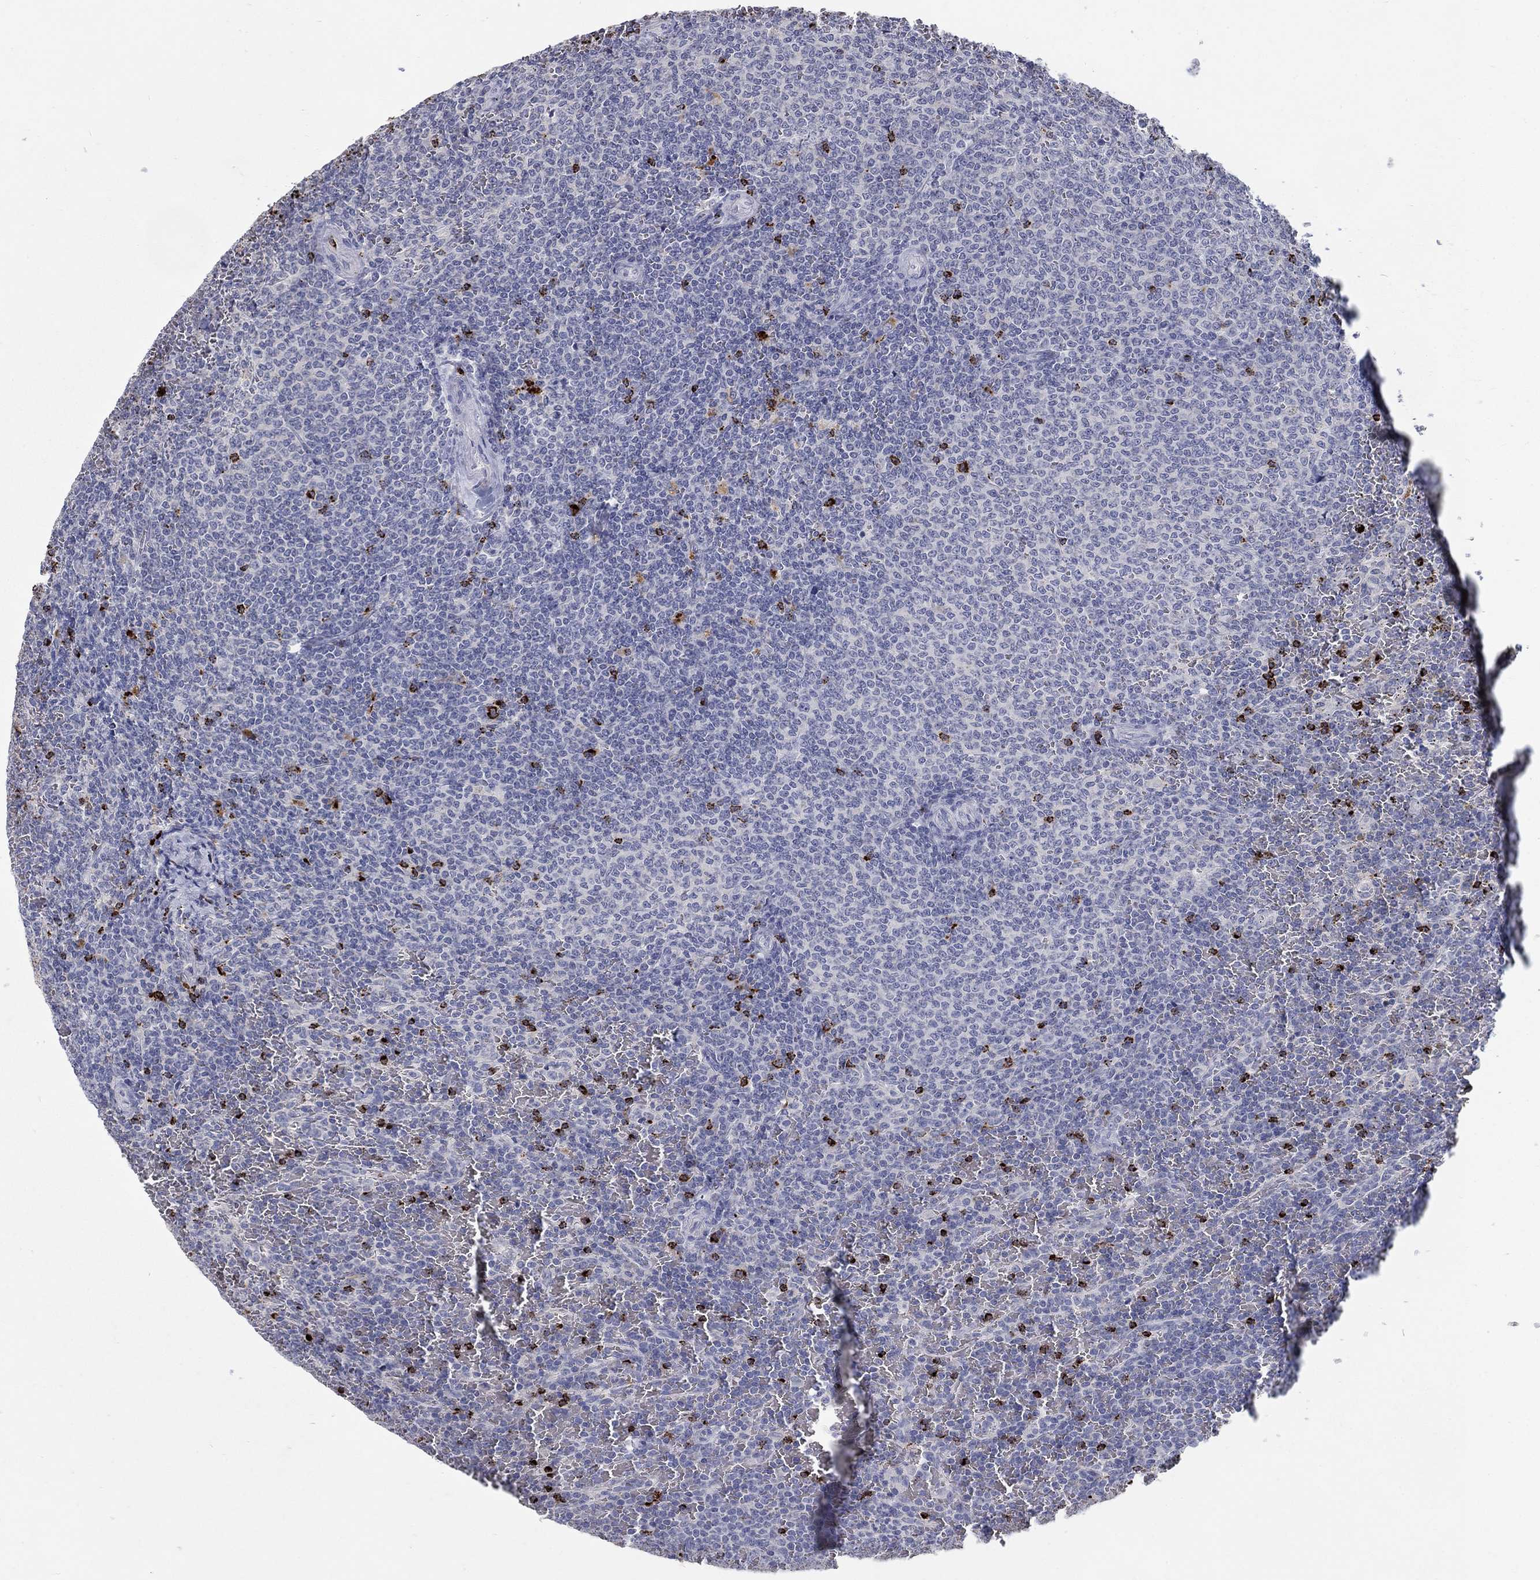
{"staining": {"intensity": "strong", "quantity": "<25%", "location": "cytoplasmic/membranous"}, "tissue": "lymphoma", "cell_type": "Tumor cells", "image_type": "cancer", "snomed": [{"axis": "morphology", "description": "Malignant lymphoma, non-Hodgkin's type, Low grade"}, {"axis": "topography", "description": "Spleen"}], "caption": "This is a micrograph of immunohistochemistry staining of lymphoma, which shows strong staining in the cytoplasmic/membranous of tumor cells.", "gene": "GZMA", "patient": {"sex": "female", "age": 77}}